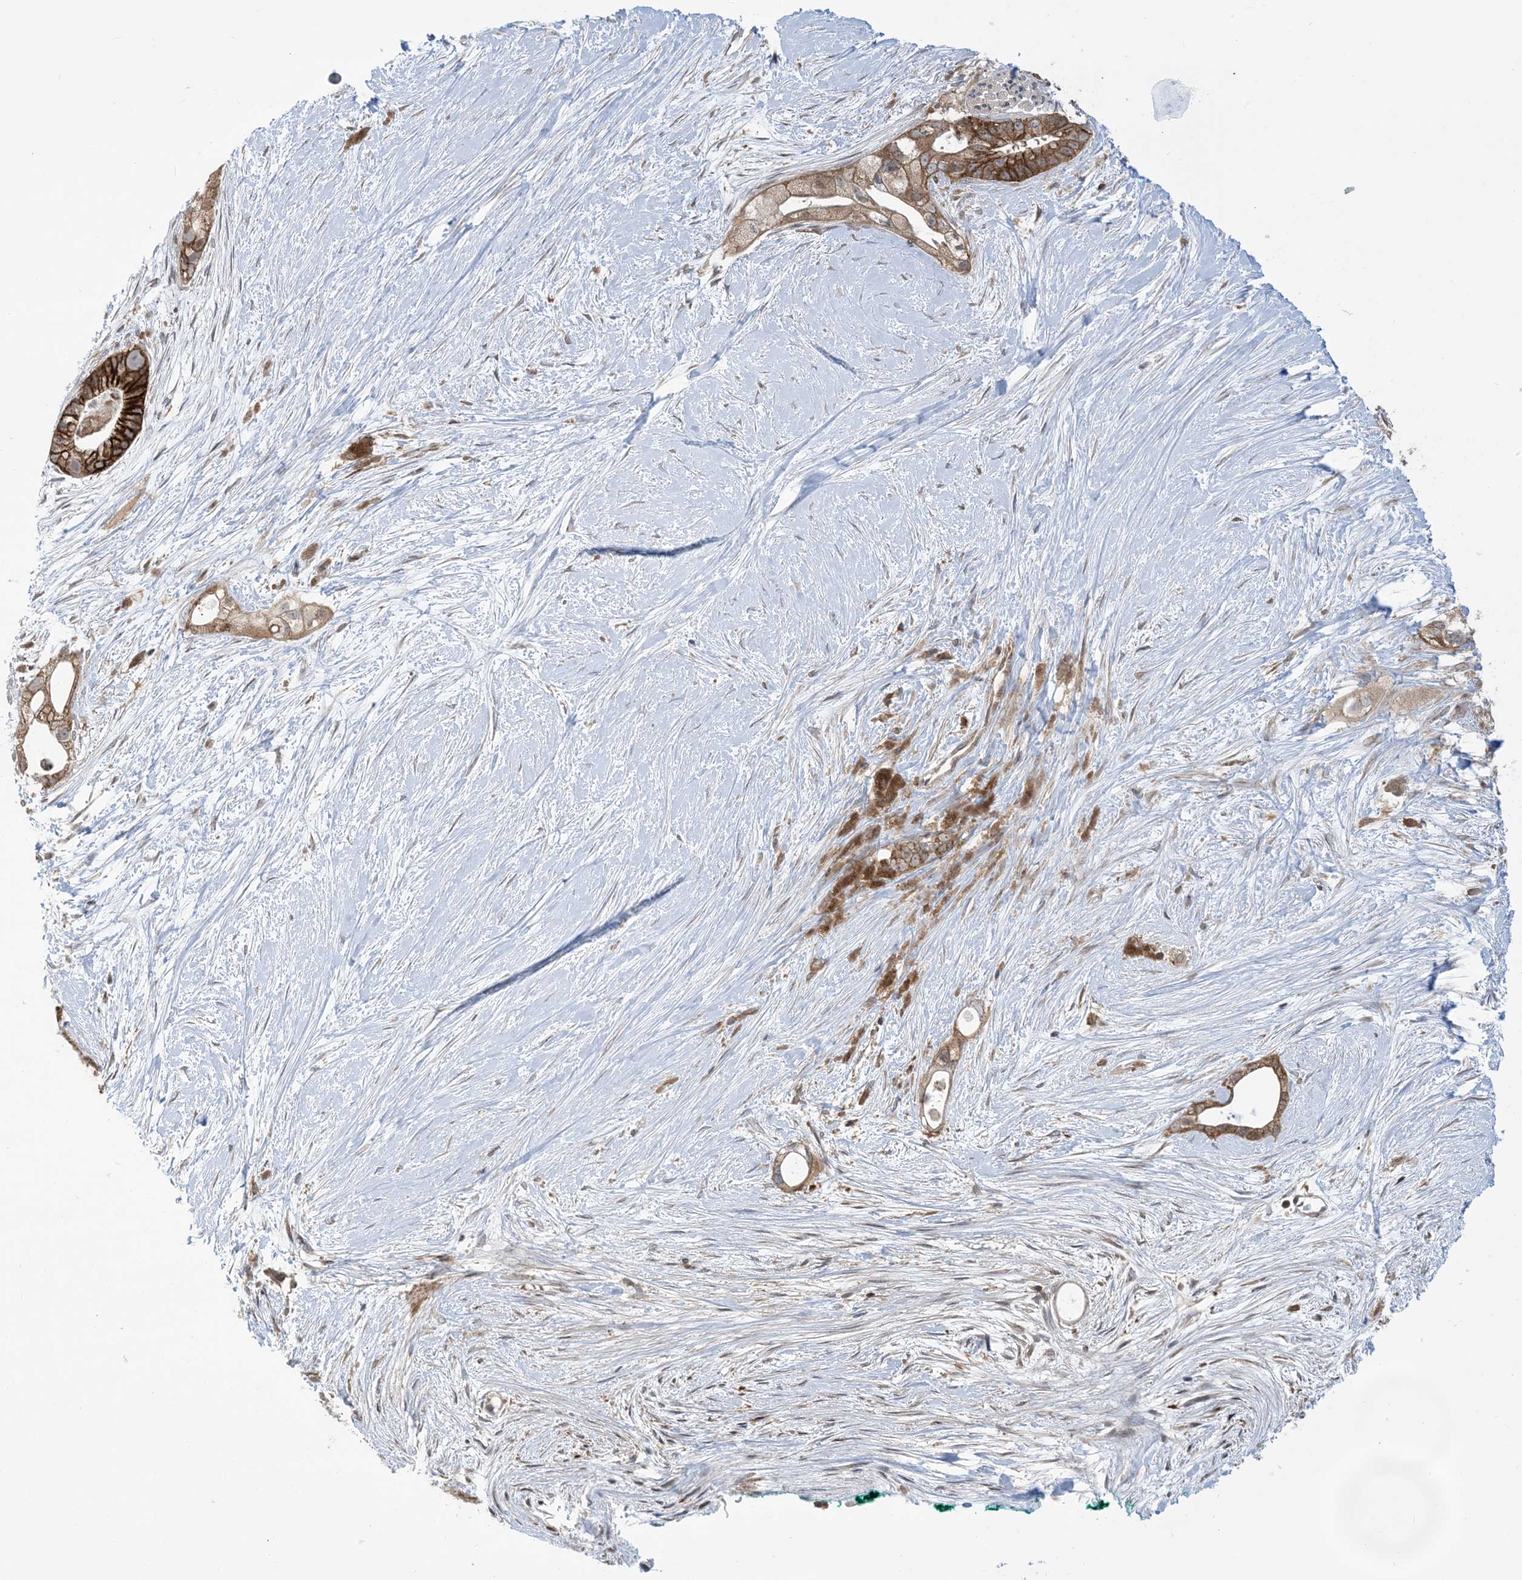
{"staining": {"intensity": "strong", "quantity": ">75%", "location": "cytoplasmic/membranous"}, "tissue": "pancreatic cancer", "cell_type": "Tumor cells", "image_type": "cancer", "snomed": [{"axis": "morphology", "description": "Adenocarcinoma, NOS"}, {"axis": "topography", "description": "Pancreas"}], "caption": "Protein expression analysis of pancreatic adenocarcinoma demonstrates strong cytoplasmic/membranous positivity in about >75% of tumor cells.", "gene": "CASP4", "patient": {"sex": "male", "age": 53}}